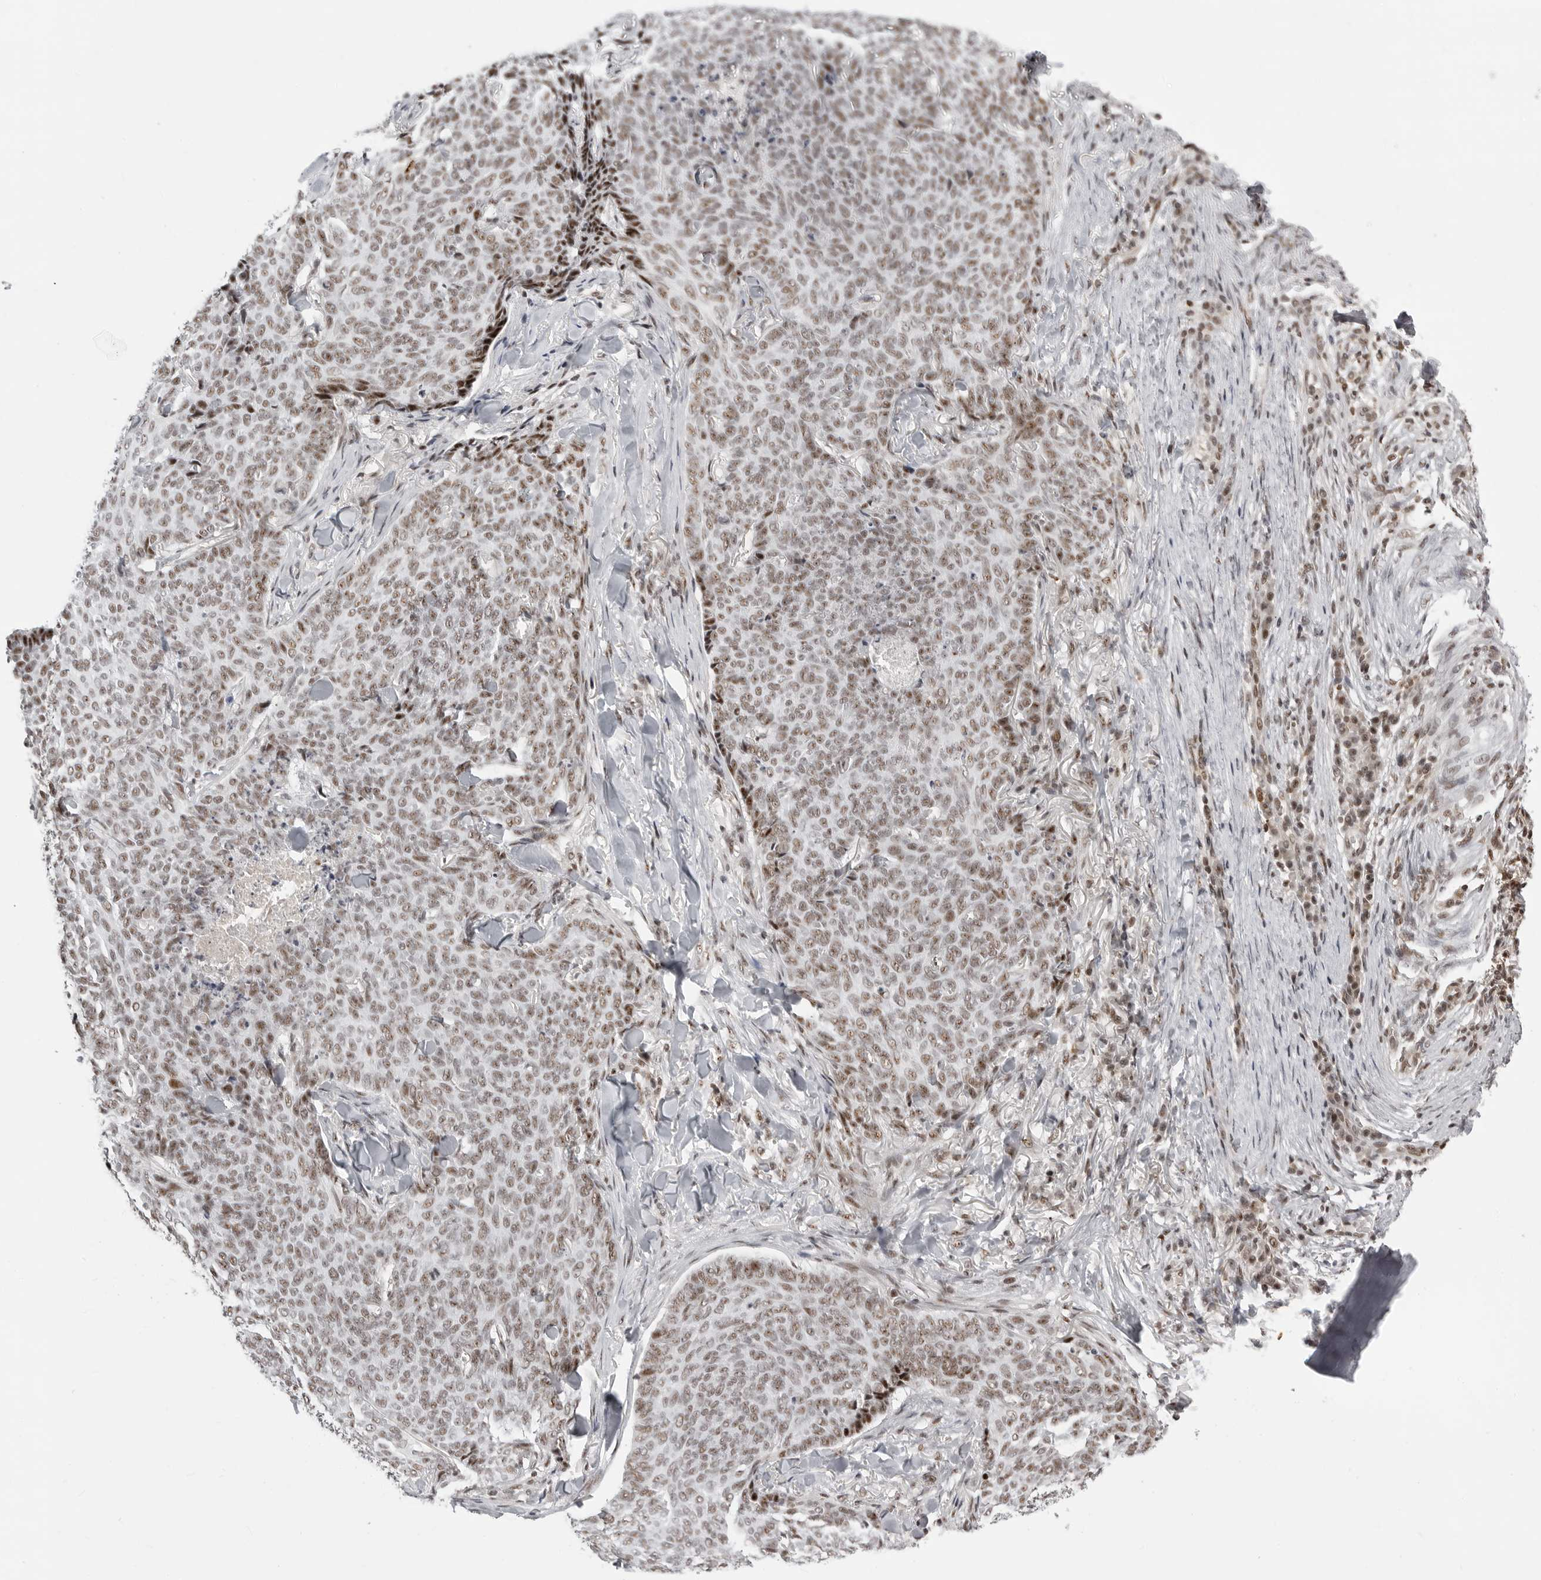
{"staining": {"intensity": "moderate", "quantity": ">75%", "location": "nuclear"}, "tissue": "skin cancer", "cell_type": "Tumor cells", "image_type": "cancer", "snomed": [{"axis": "morphology", "description": "Normal tissue, NOS"}, {"axis": "morphology", "description": "Basal cell carcinoma"}, {"axis": "topography", "description": "Skin"}], "caption": "Skin cancer (basal cell carcinoma) stained with a protein marker demonstrates moderate staining in tumor cells.", "gene": "WRAP53", "patient": {"sex": "male", "age": 50}}